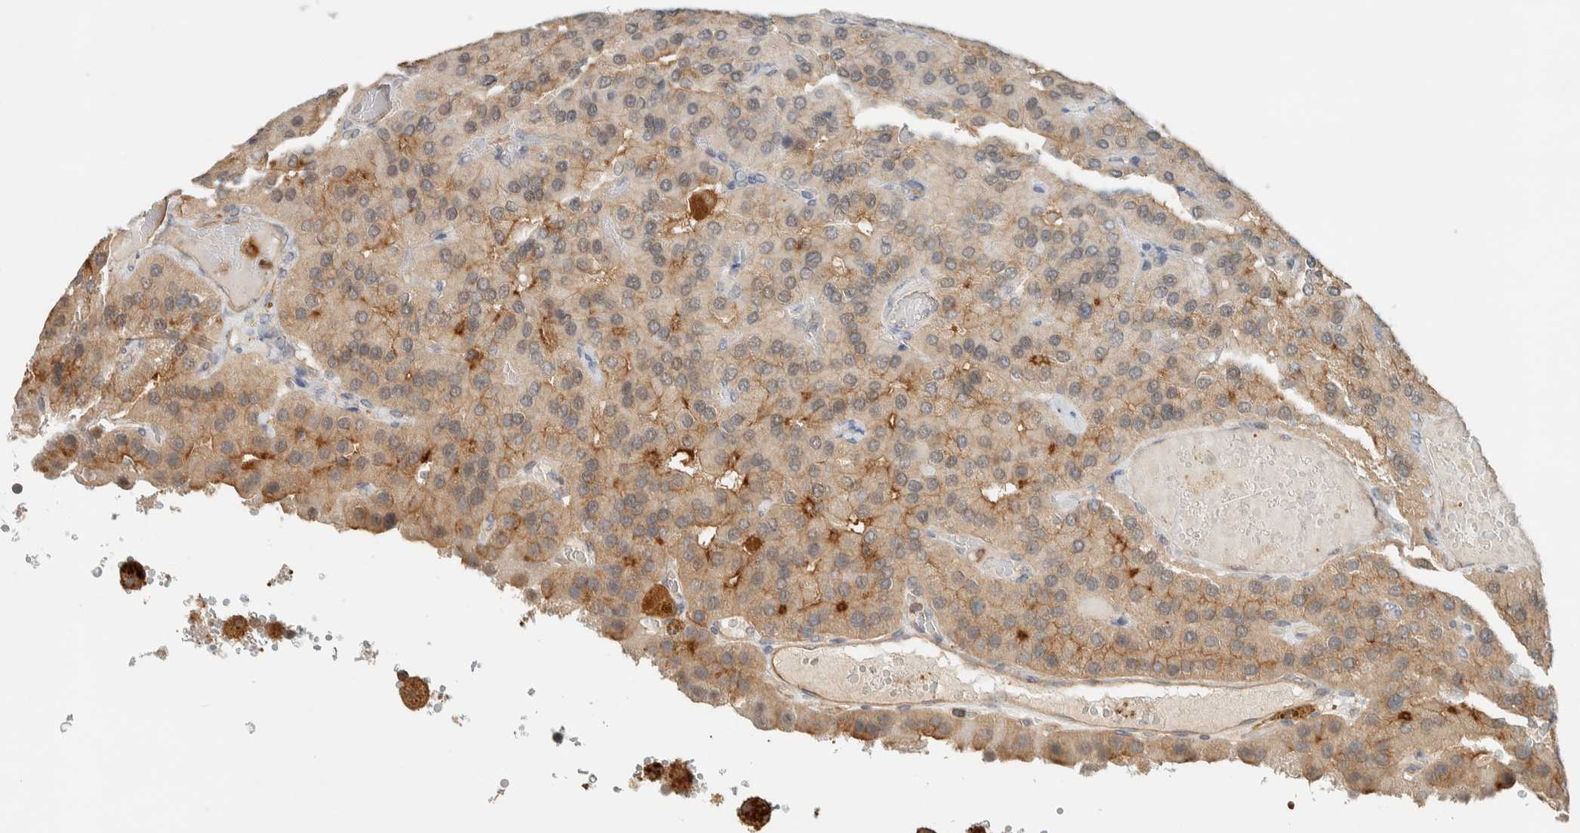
{"staining": {"intensity": "moderate", "quantity": ">75%", "location": "cytoplasmic/membranous"}, "tissue": "parathyroid gland", "cell_type": "Glandular cells", "image_type": "normal", "snomed": [{"axis": "morphology", "description": "Normal tissue, NOS"}, {"axis": "morphology", "description": "Adenoma, NOS"}, {"axis": "topography", "description": "Parathyroid gland"}], "caption": "A histopathology image of parathyroid gland stained for a protein exhibits moderate cytoplasmic/membranous brown staining in glandular cells. The staining was performed using DAB (3,3'-diaminobenzidine) to visualize the protein expression in brown, while the nuclei were stained in blue with hematoxylin (Magnification: 20x).", "gene": "RAB11FIP1", "patient": {"sex": "female", "age": 86}}